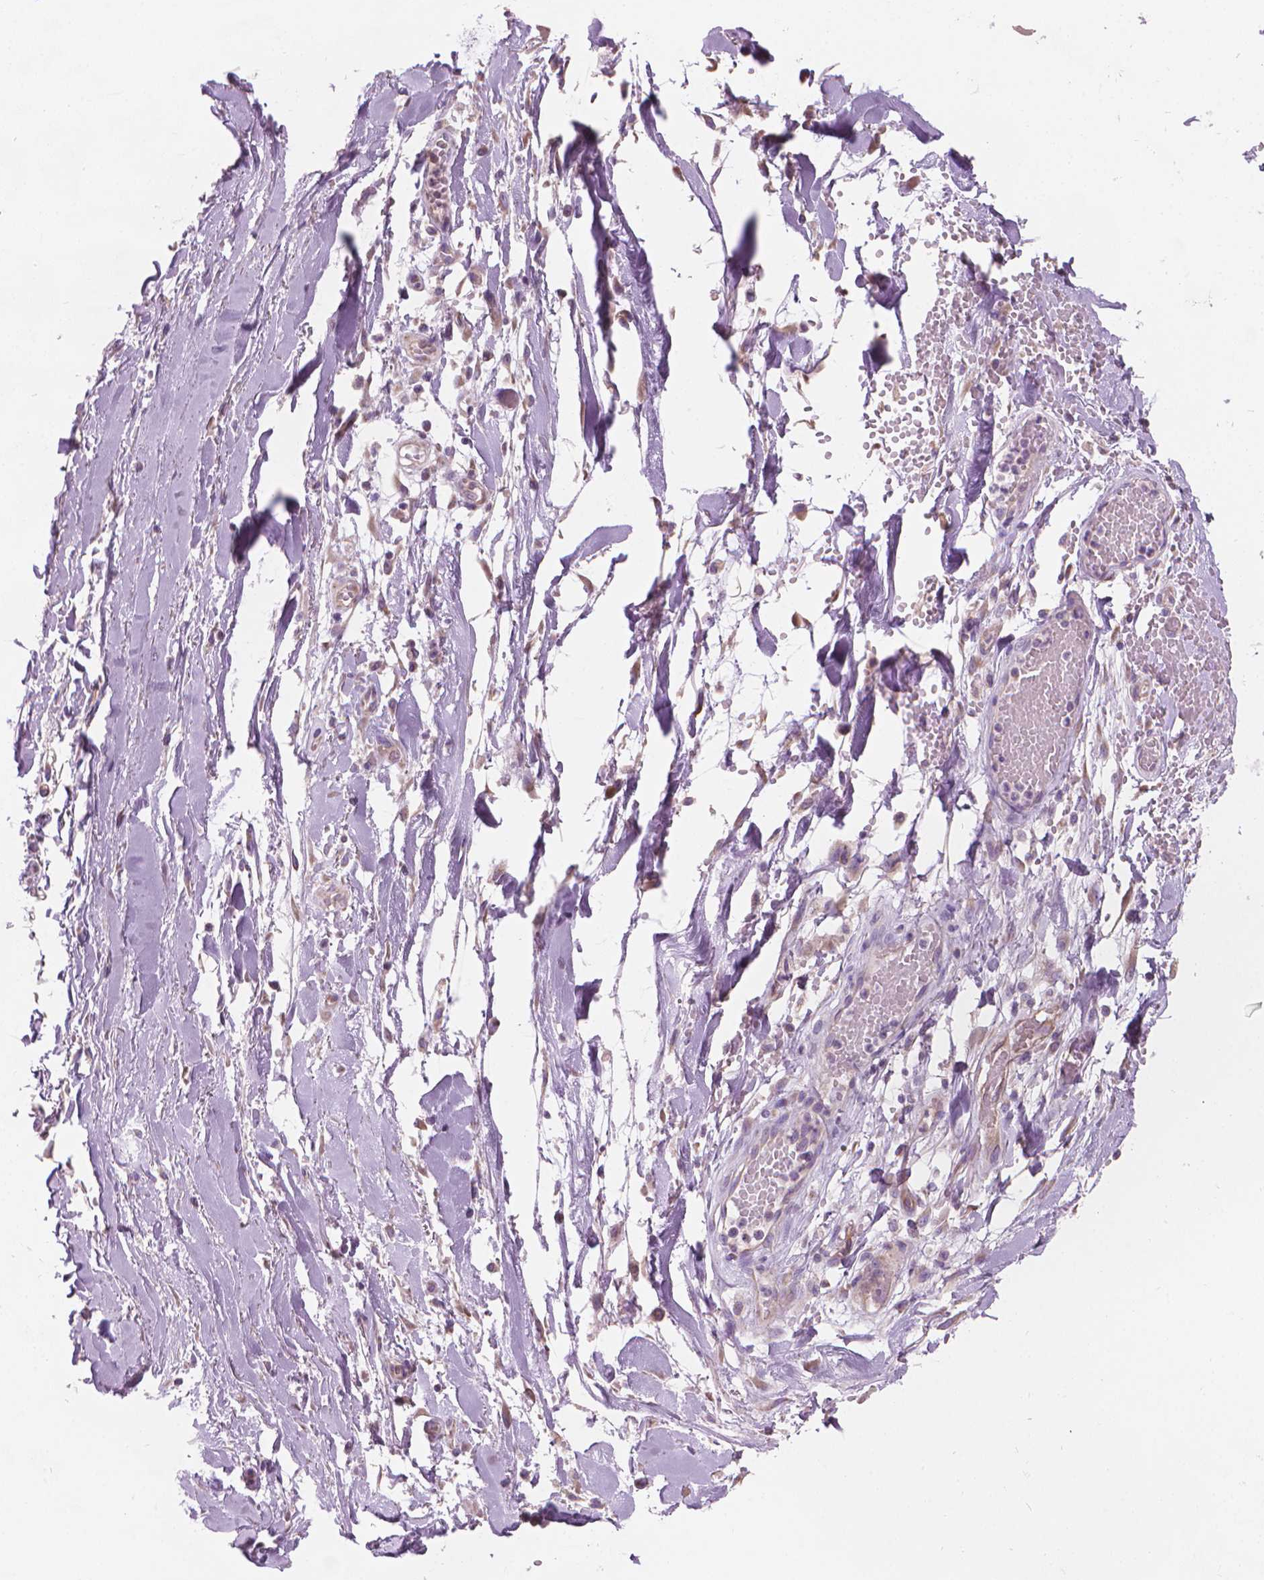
{"staining": {"intensity": "negative", "quantity": "none", "location": "none"}, "tissue": "soft tissue", "cell_type": "Chondrocytes", "image_type": "normal", "snomed": [{"axis": "morphology", "description": "Normal tissue, NOS"}, {"axis": "topography", "description": "Cartilage tissue"}, {"axis": "topography", "description": "Nasopharynx"}, {"axis": "topography", "description": "Thyroid gland"}], "caption": "Photomicrograph shows no significant protein staining in chondrocytes of unremarkable soft tissue.", "gene": "TTC29", "patient": {"sex": "male", "age": 63}}